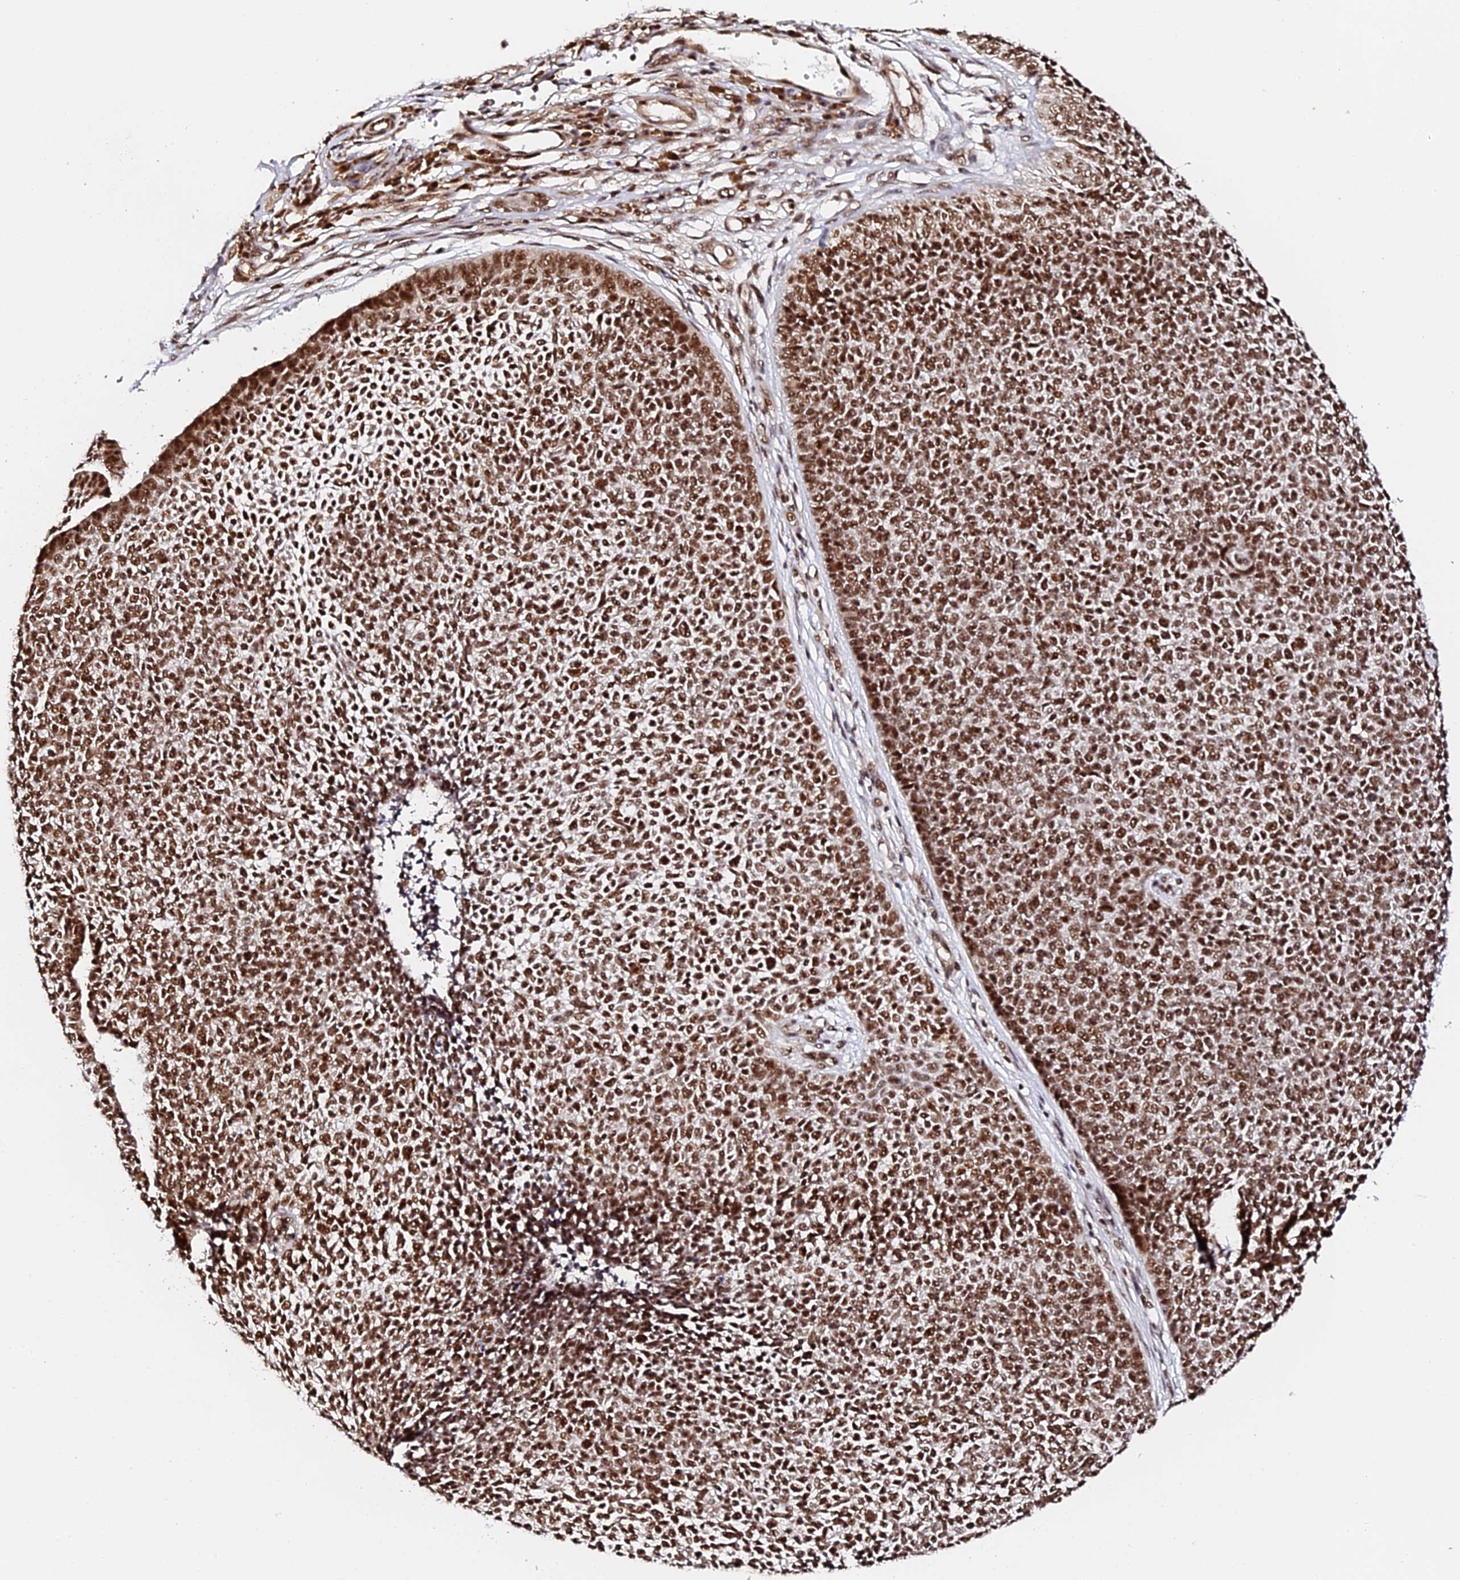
{"staining": {"intensity": "strong", "quantity": ">75%", "location": "nuclear"}, "tissue": "skin cancer", "cell_type": "Tumor cells", "image_type": "cancer", "snomed": [{"axis": "morphology", "description": "Basal cell carcinoma"}, {"axis": "topography", "description": "Skin"}], "caption": "Immunohistochemical staining of basal cell carcinoma (skin) exhibits strong nuclear protein expression in approximately >75% of tumor cells. (DAB IHC, brown staining for protein, blue staining for nuclei).", "gene": "MCRS1", "patient": {"sex": "female", "age": 84}}